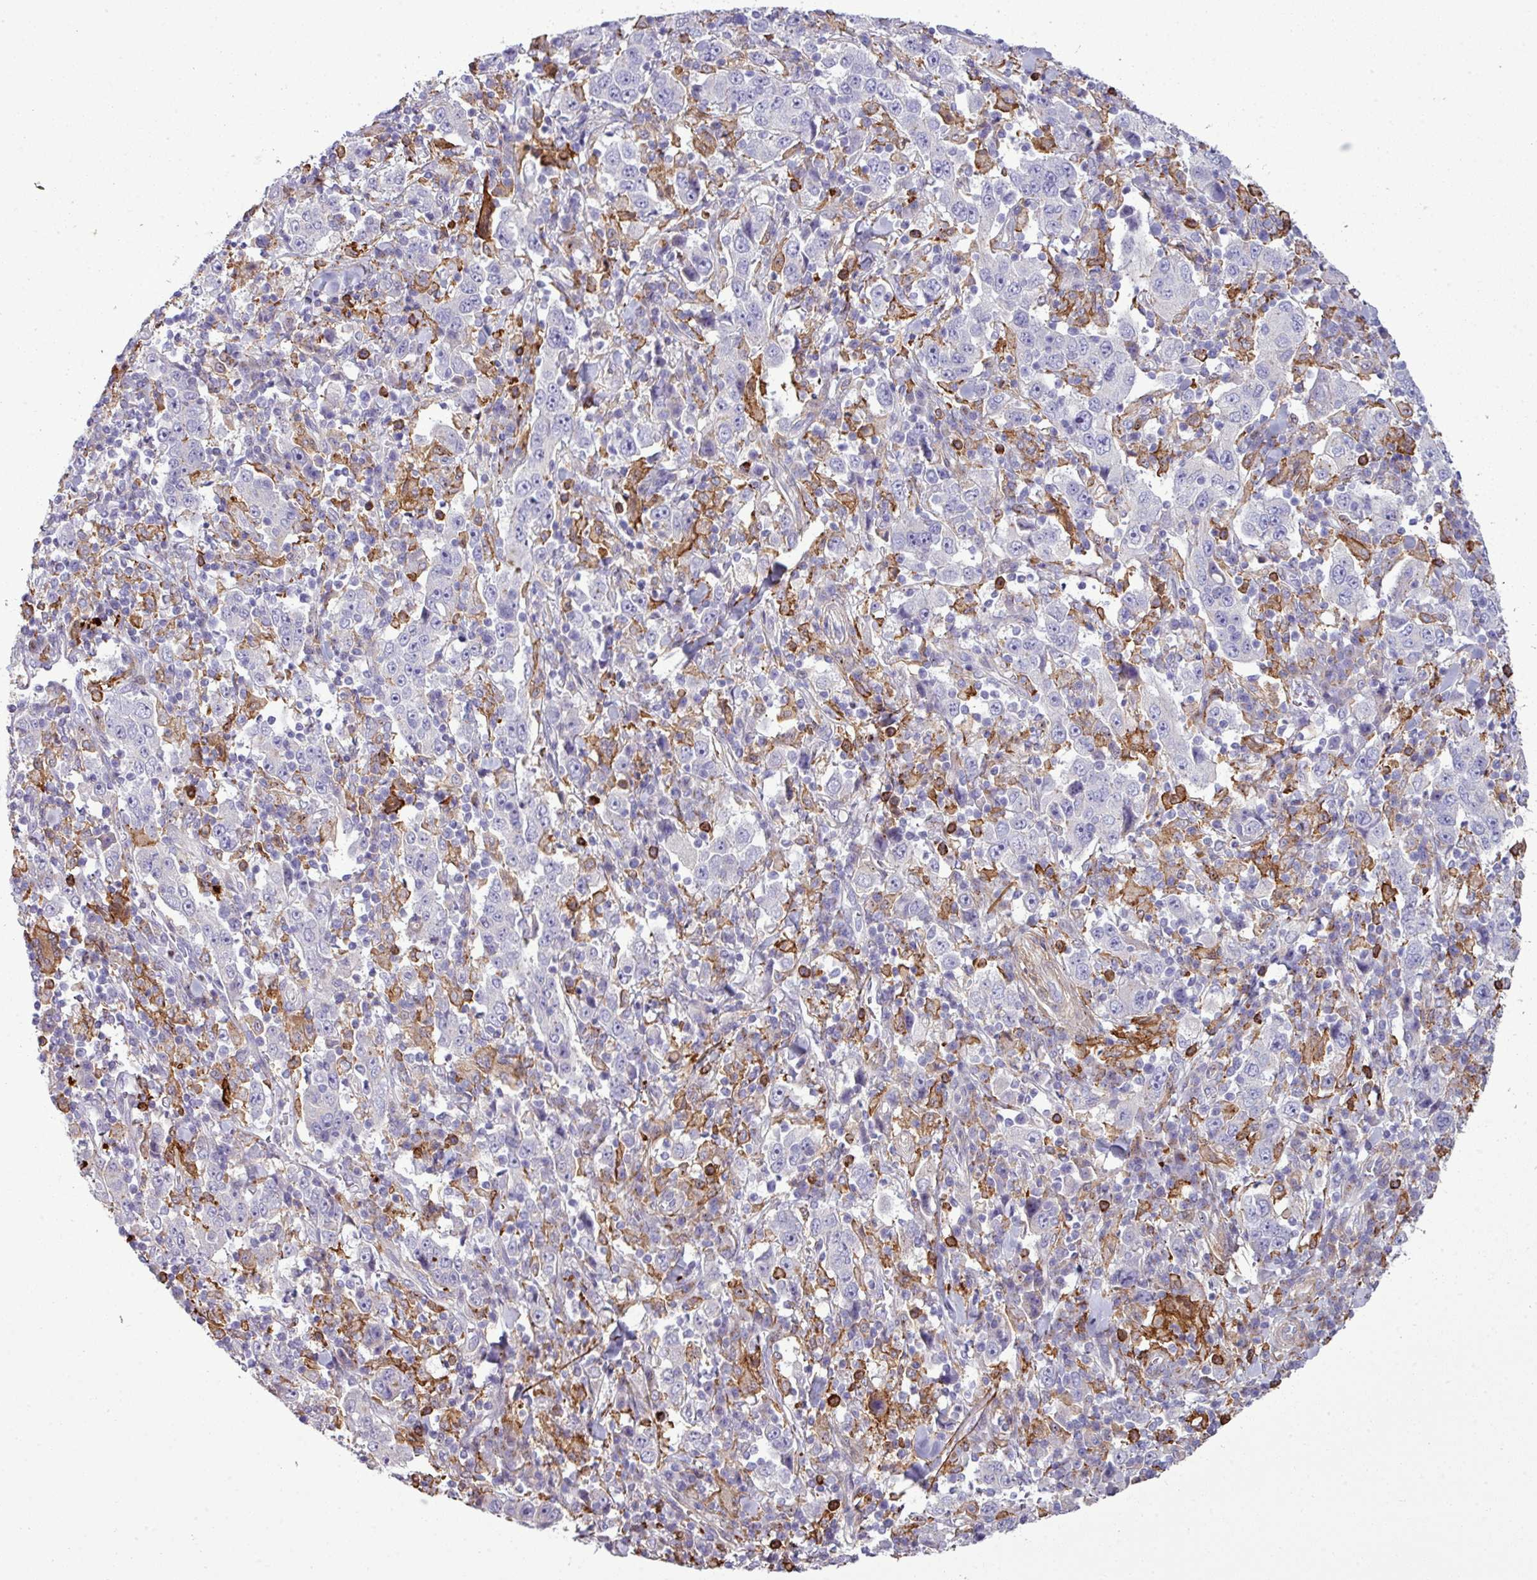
{"staining": {"intensity": "negative", "quantity": "none", "location": "none"}, "tissue": "stomach cancer", "cell_type": "Tumor cells", "image_type": "cancer", "snomed": [{"axis": "morphology", "description": "Normal tissue, NOS"}, {"axis": "morphology", "description": "Adenocarcinoma, NOS"}, {"axis": "topography", "description": "Stomach, upper"}, {"axis": "topography", "description": "Stomach"}], "caption": "The immunohistochemistry micrograph has no significant expression in tumor cells of stomach cancer (adenocarcinoma) tissue. (DAB IHC, high magnification).", "gene": "COL8A1", "patient": {"sex": "male", "age": 59}}